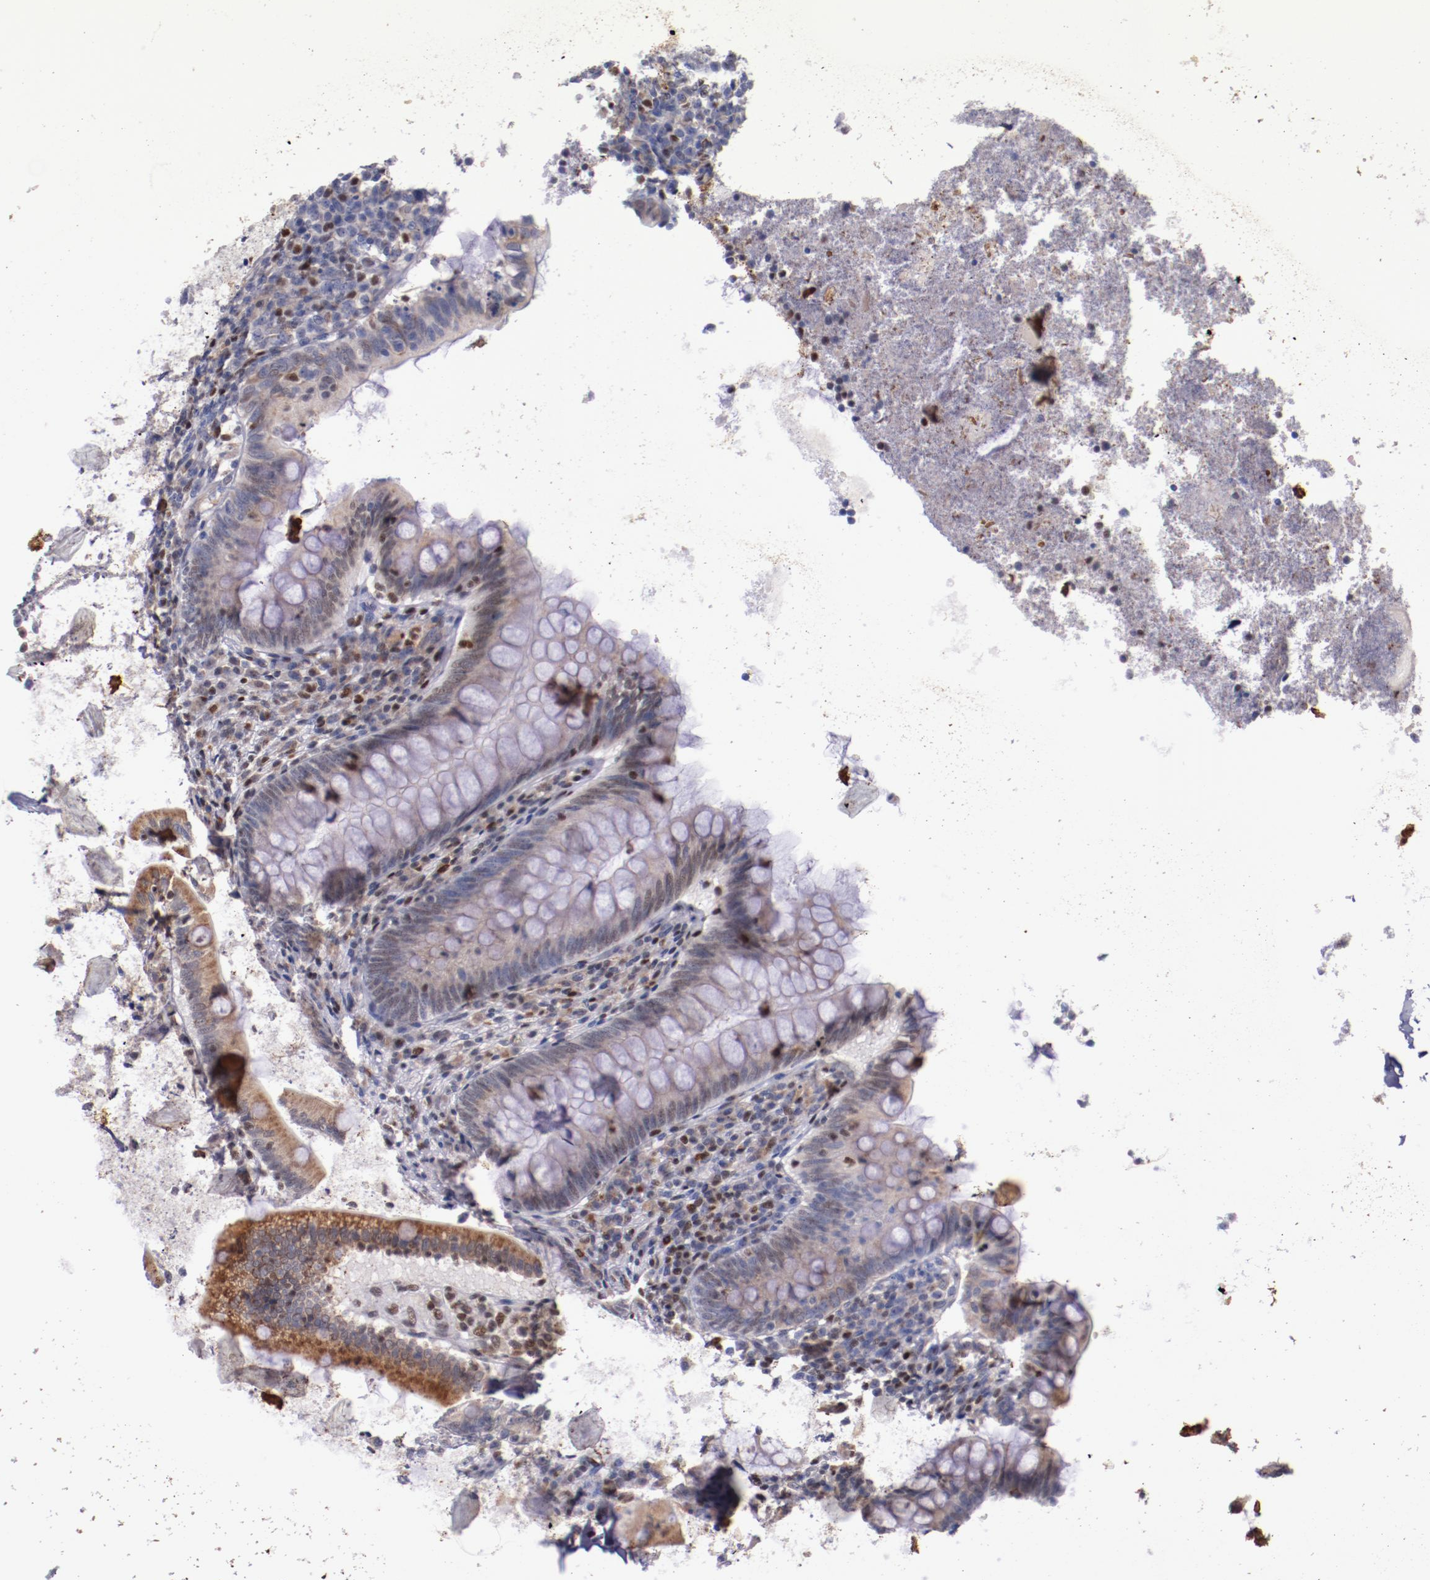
{"staining": {"intensity": "weak", "quantity": "<25%", "location": "cytoplasmic/membranous"}, "tissue": "appendix", "cell_type": "Glandular cells", "image_type": "normal", "snomed": [{"axis": "morphology", "description": "Normal tissue, NOS"}, {"axis": "topography", "description": "Appendix"}], "caption": "A photomicrograph of human appendix is negative for staining in glandular cells. Nuclei are stained in blue.", "gene": "SRF", "patient": {"sex": "female", "age": 66}}